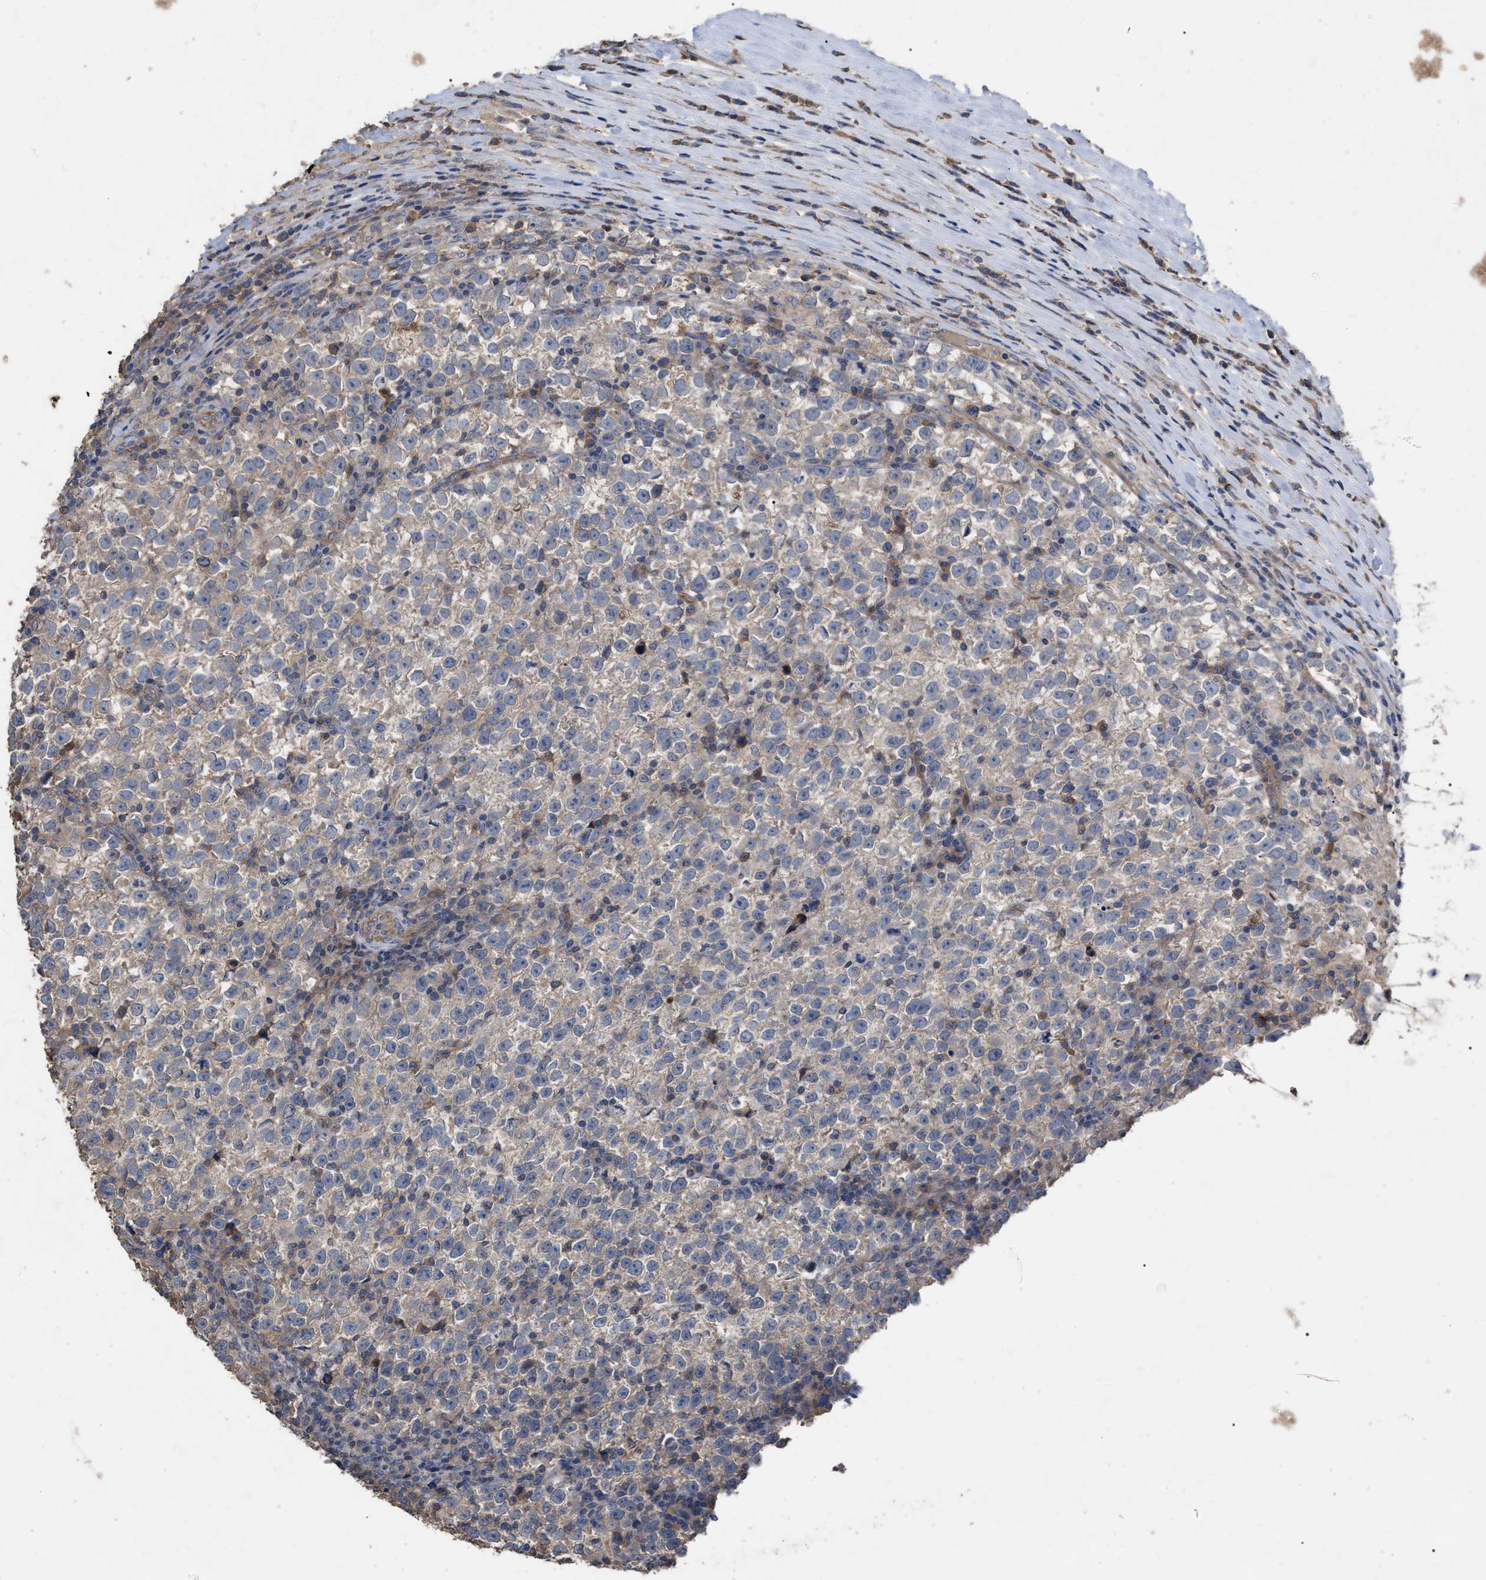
{"staining": {"intensity": "negative", "quantity": "none", "location": "none"}, "tissue": "testis cancer", "cell_type": "Tumor cells", "image_type": "cancer", "snomed": [{"axis": "morphology", "description": "Normal tissue, NOS"}, {"axis": "morphology", "description": "Seminoma, NOS"}, {"axis": "topography", "description": "Testis"}], "caption": "Human testis cancer stained for a protein using immunohistochemistry (IHC) exhibits no staining in tumor cells.", "gene": "BTN2A1", "patient": {"sex": "male", "age": 43}}